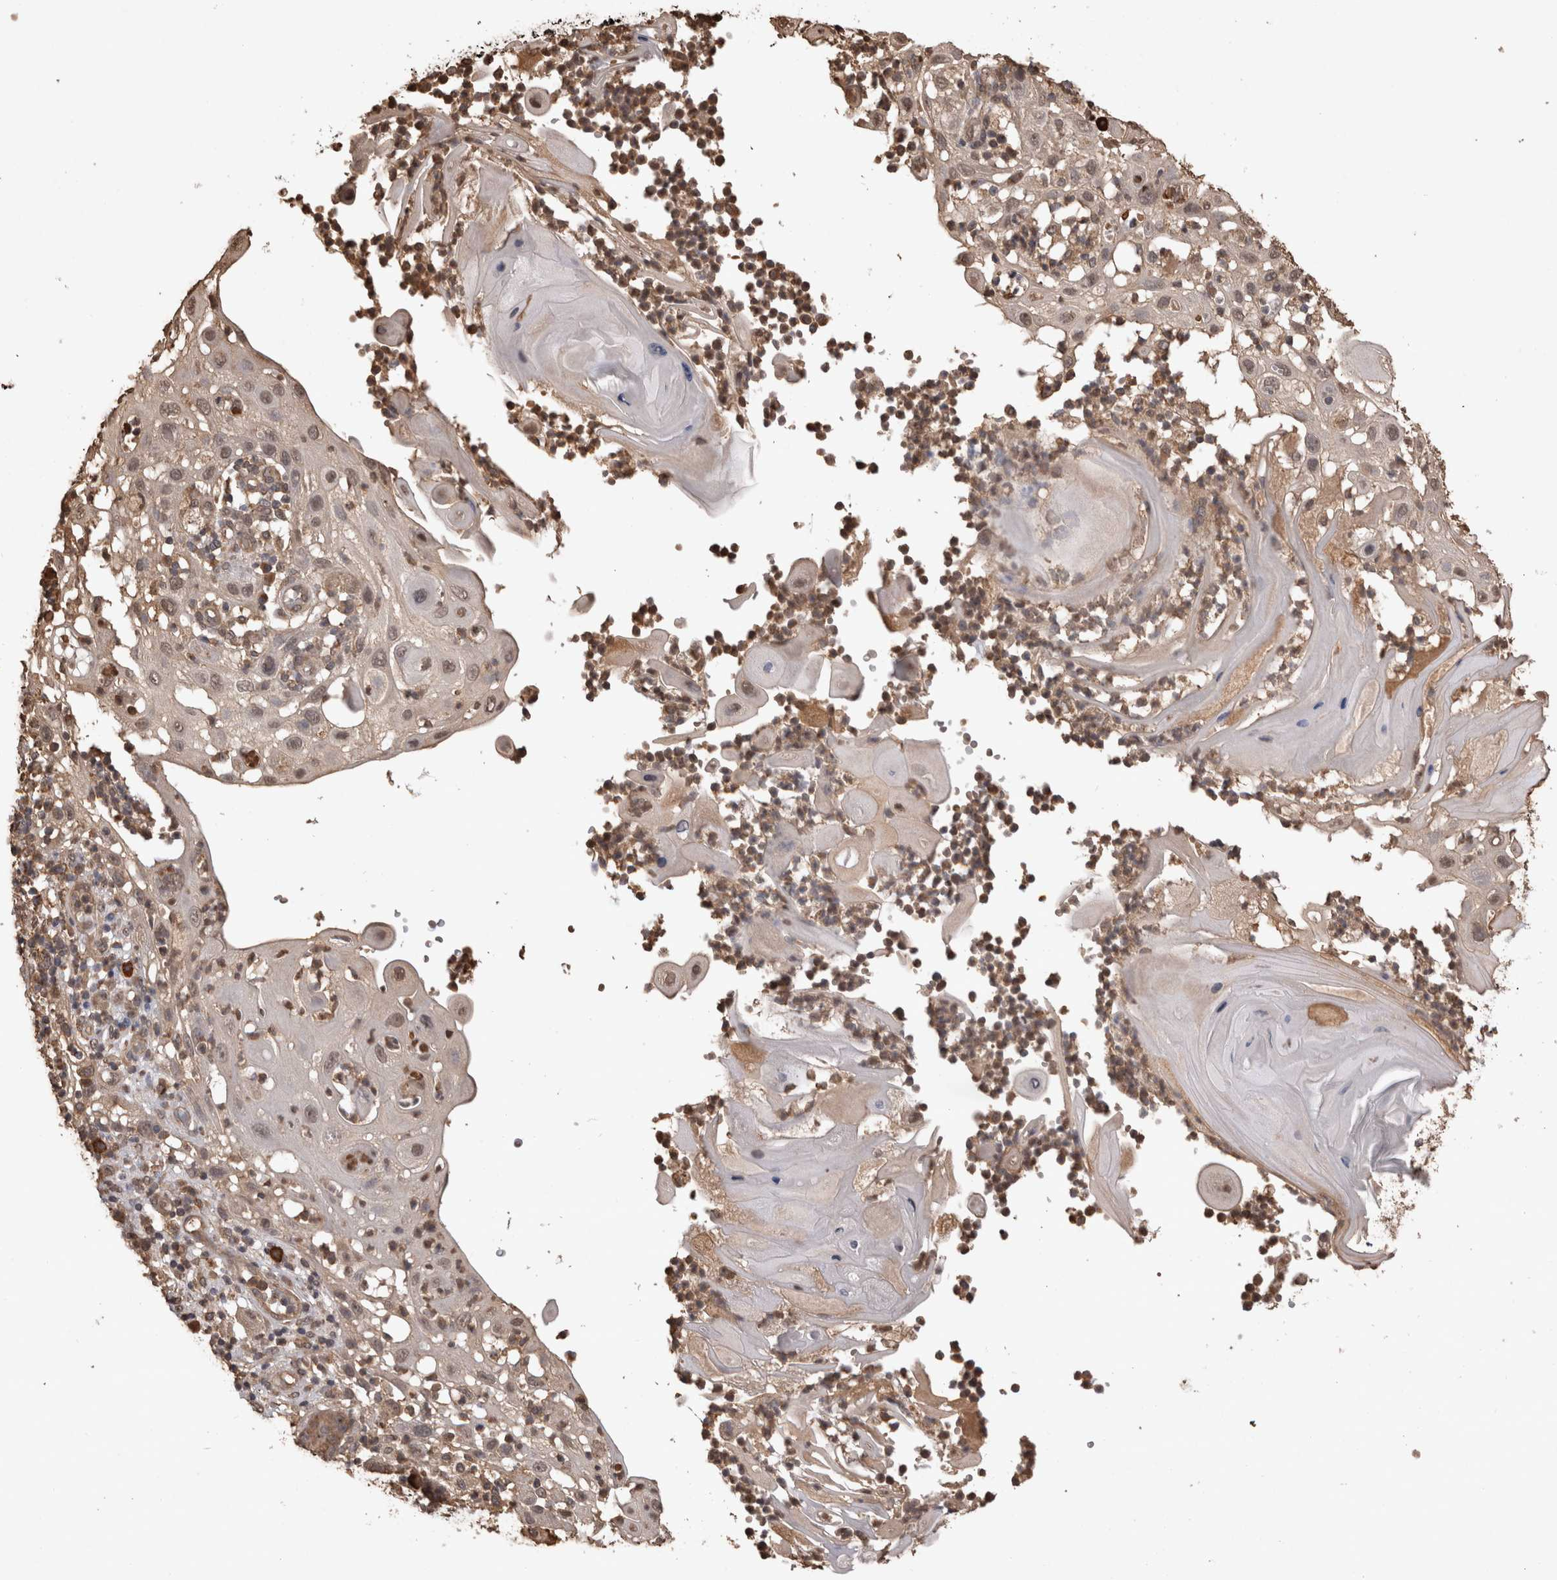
{"staining": {"intensity": "weak", "quantity": "25%-75%", "location": "nuclear"}, "tissue": "skin cancer", "cell_type": "Tumor cells", "image_type": "cancer", "snomed": [{"axis": "morphology", "description": "Normal tissue, NOS"}, {"axis": "morphology", "description": "Squamous cell carcinoma, NOS"}, {"axis": "topography", "description": "Skin"}], "caption": "Protein staining demonstrates weak nuclear staining in about 25%-75% of tumor cells in skin cancer (squamous cell carcinoma).", "gene": "SOCS5", "patient": {"sex": "female", "age": 96}}